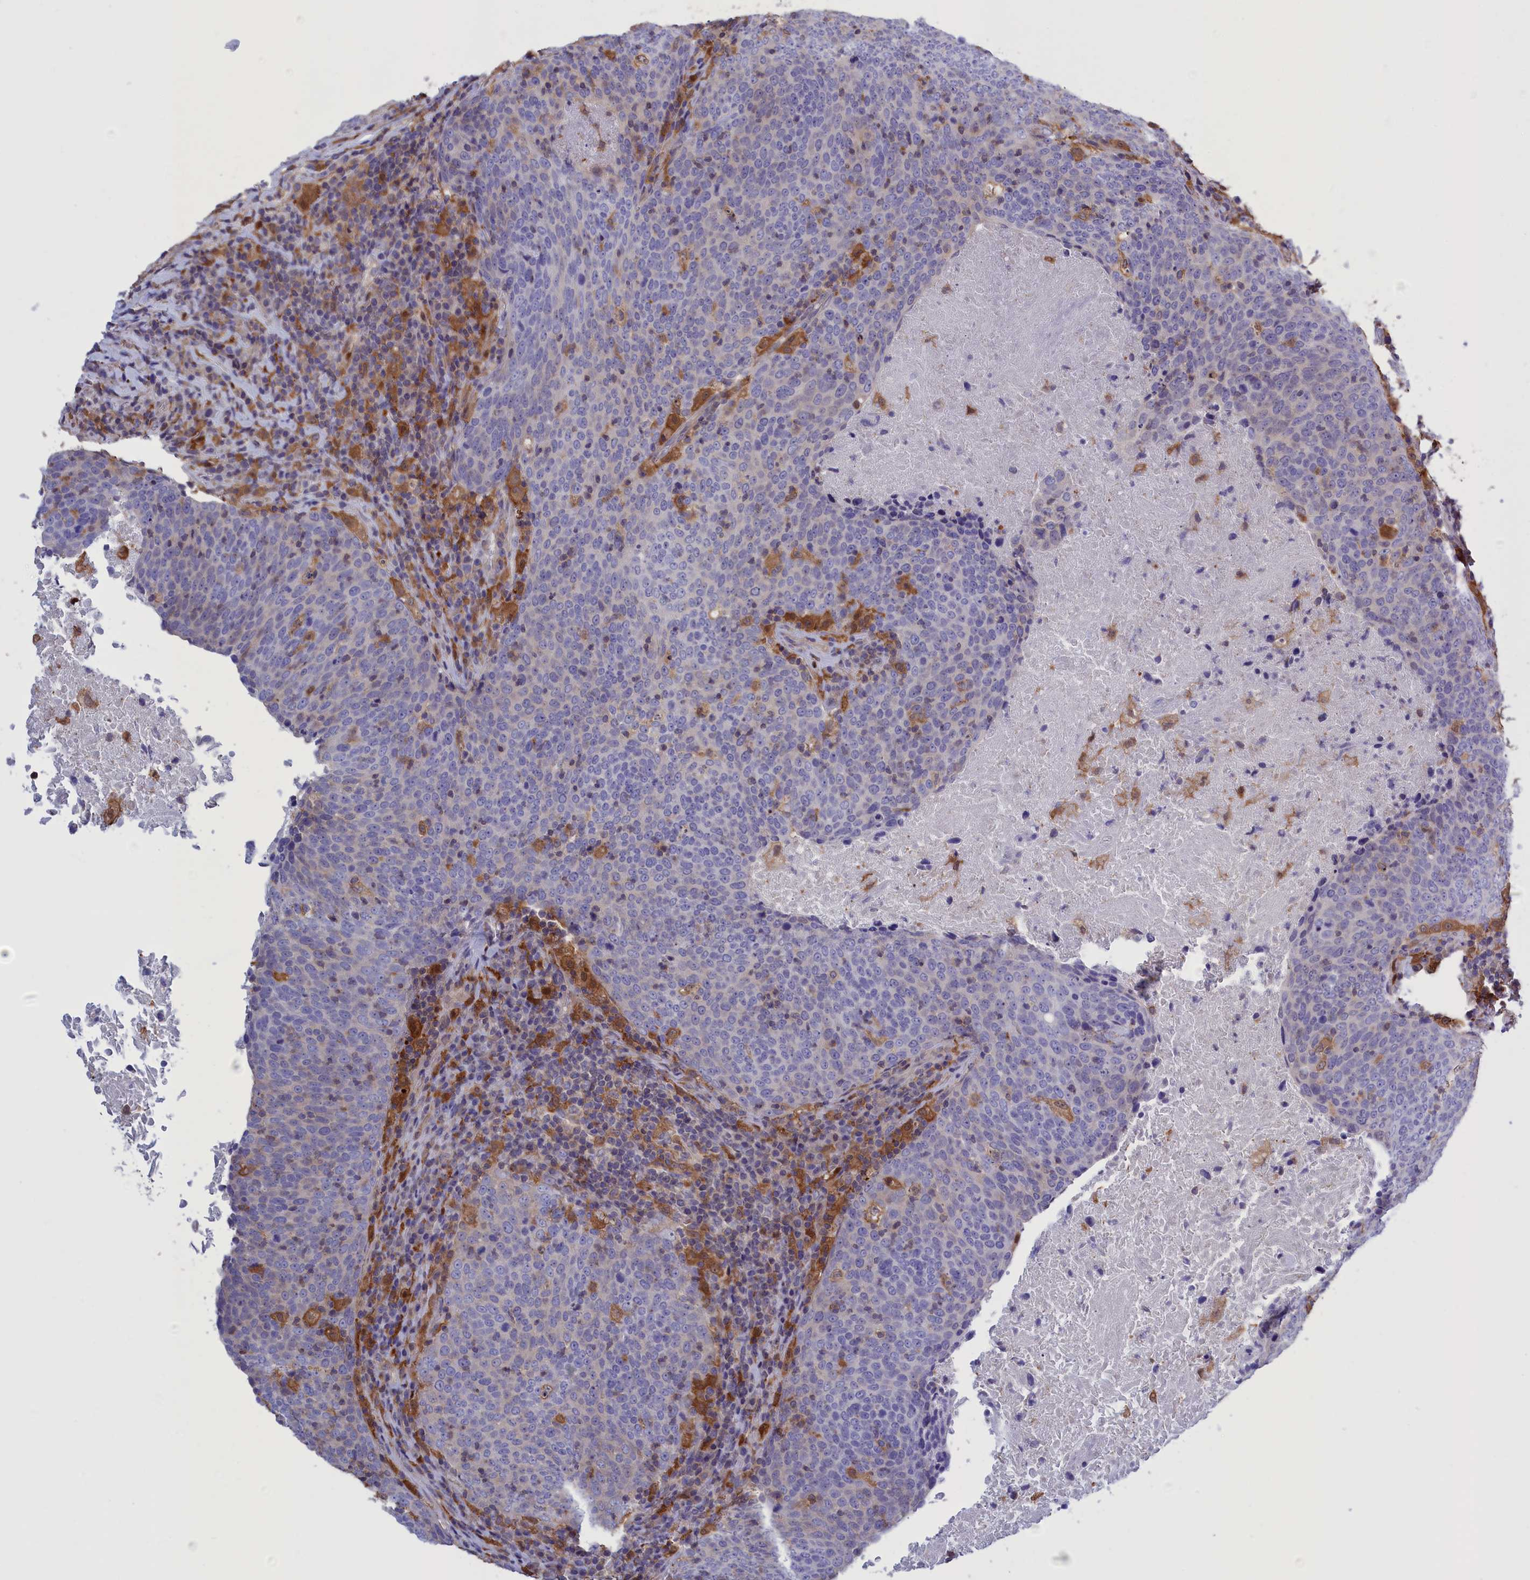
{"staining": {"intensity": "negative", "quantity": "none", "location": "none"}, "tissue": "head and neck cancer", "cell_type": "Tumor cells", "image_type": "cancer", "snomed": [{"axis": "morphology", "description": "Squamous cell carcinoma, NOS"}, {"axis": "morphology", "description": "Squamous cell carcinoma, metastatic, NOS"}, {"axis": "topography", "description": "Lymph node"}, {"axis": "topography", "description": "Head-Neck"}], "caption": "The immunohistochemistry photomicrograph has no significant staining in tumor cells of squamous cell carcinoma (head and neck) tissue. (Stains: DAB (3,3'-diaminobenzidine) immunohistochemistry (IHC) with hematoxylin counter stain, Microscopy: brightfield microscopy at high magnification).", "gene": "ARHGAP18", "patient": {"sex": "male", "age": 62}}